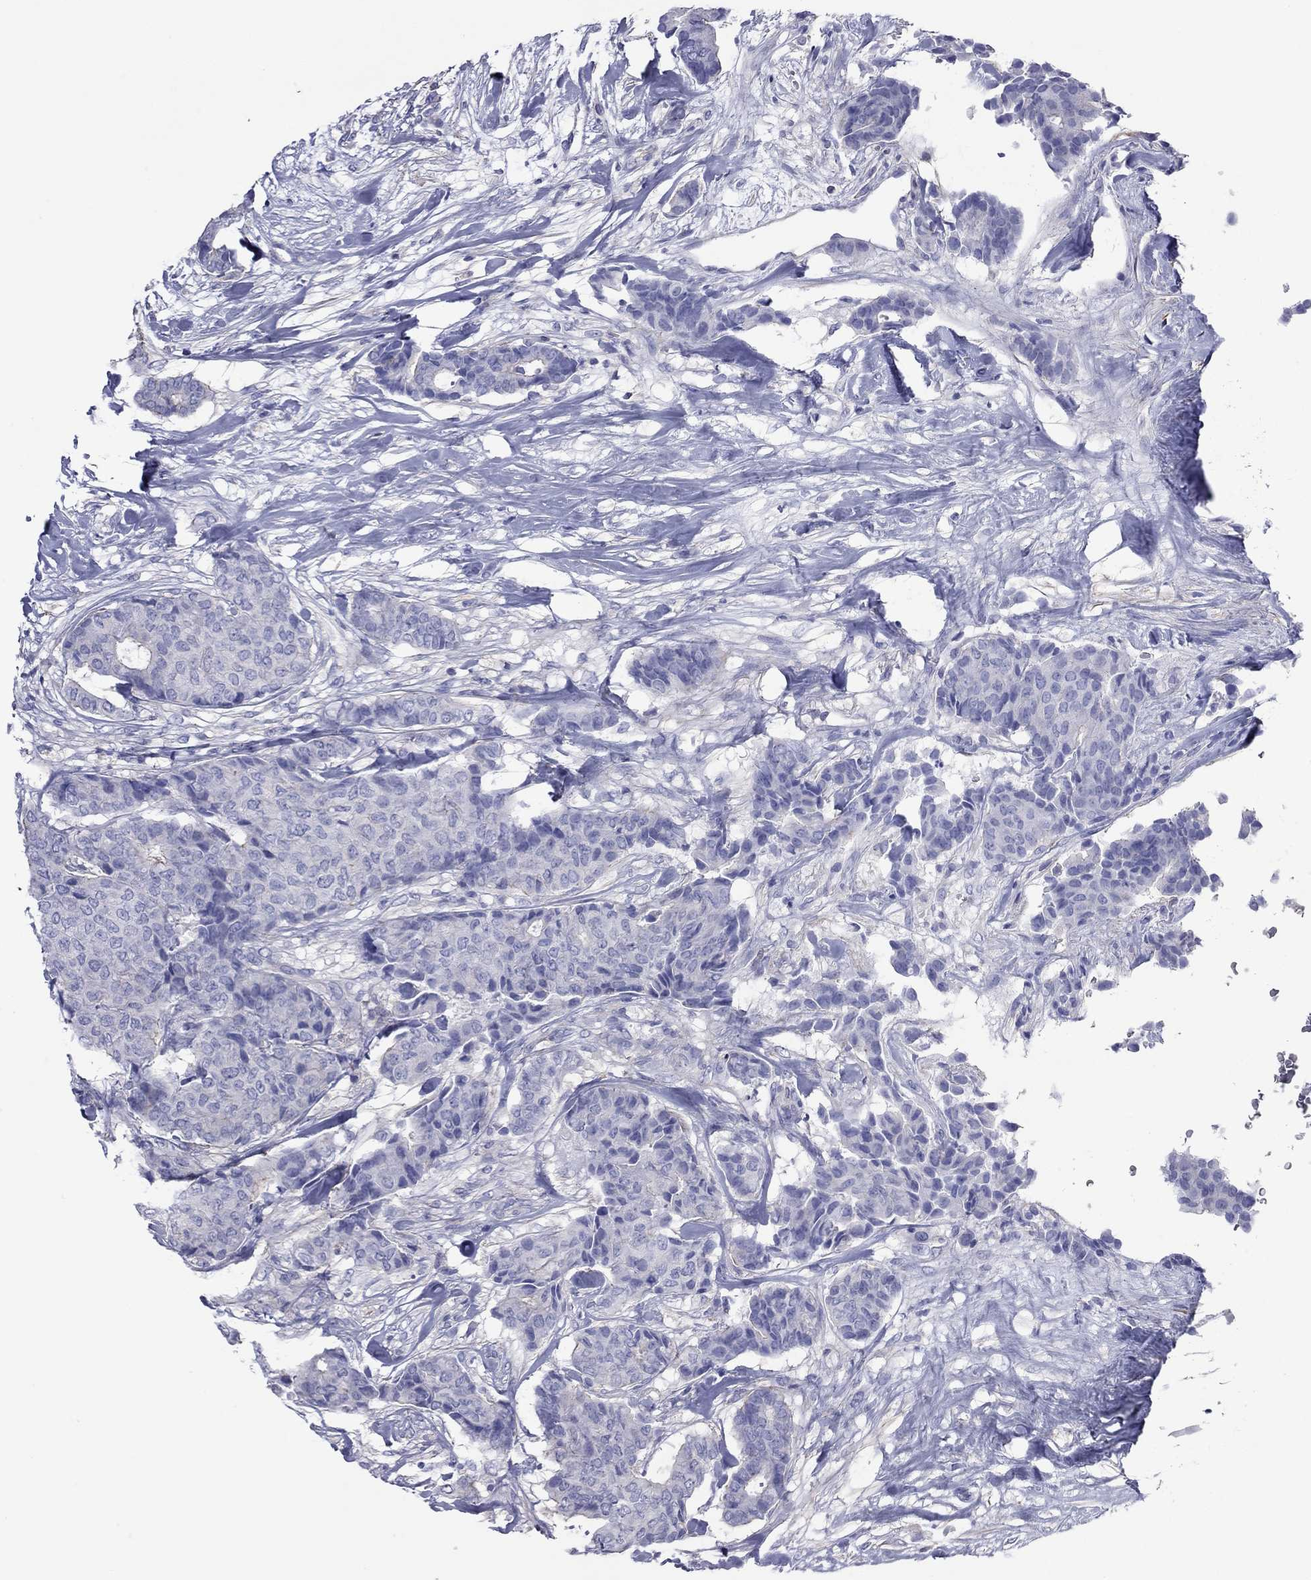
{"staining": {"intensity": "negative", "quantity": "none", "location": "none"}, "tissue": "breast cancer", "cell_type": "Tumor cells", "image_type": "cancer", "snomed": [{"axis": "morphology", "description": "Duct carcinoma"}, {"axis": "topography", "description": "Breast"}], "caption": "Immunohistochemistry (IHC) histopathology image of human breast cancer stained for a protein (brown), which demonstrates no staining in tumor cells. (Brightfield microscopy of DAB (3,3'-diaminobenzidine) immunohistochemistry (IHC) at high magnification).", "gene": "ACTL7B", "patient": {"sex": "female", "age": 75}}